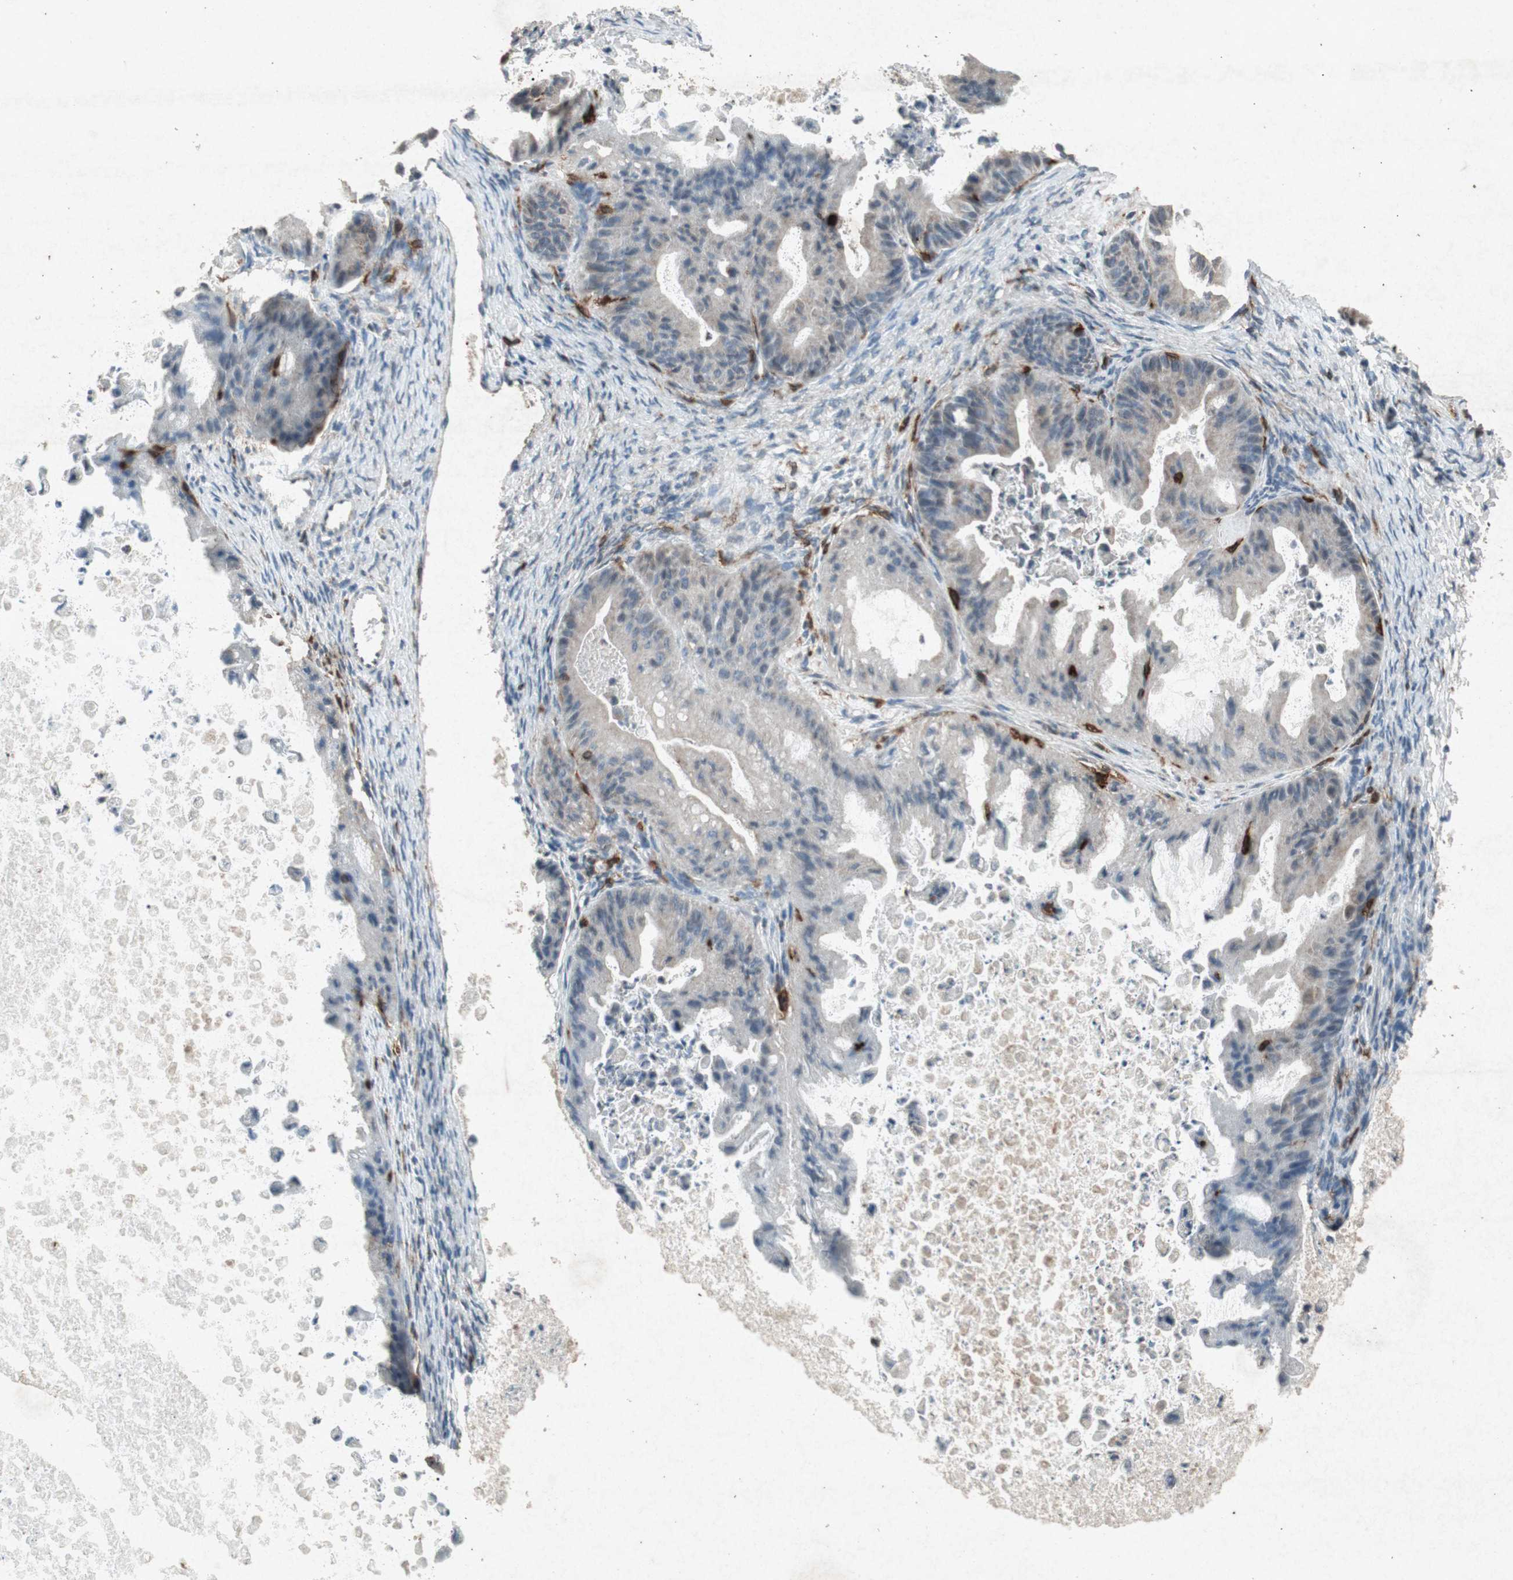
{"staining": {"intensity": "negative", "quantity": "none", "location": "none"}, "tissue": "ovarian cancer", "cell_type": "Tumor cells", "image_type": "cancer", "snomed": [{"axis": "morphology", "description": "Cystadenocarcinoma, mucinous, NOS"}, {"axis": "topography", "description": "Ovary"}], "caption": "Protein analysis of ovarian cancer shows no significant expression in tumor cells.", "gene": "TYROBP", "patient": {"sex": "female", "age": 37}}